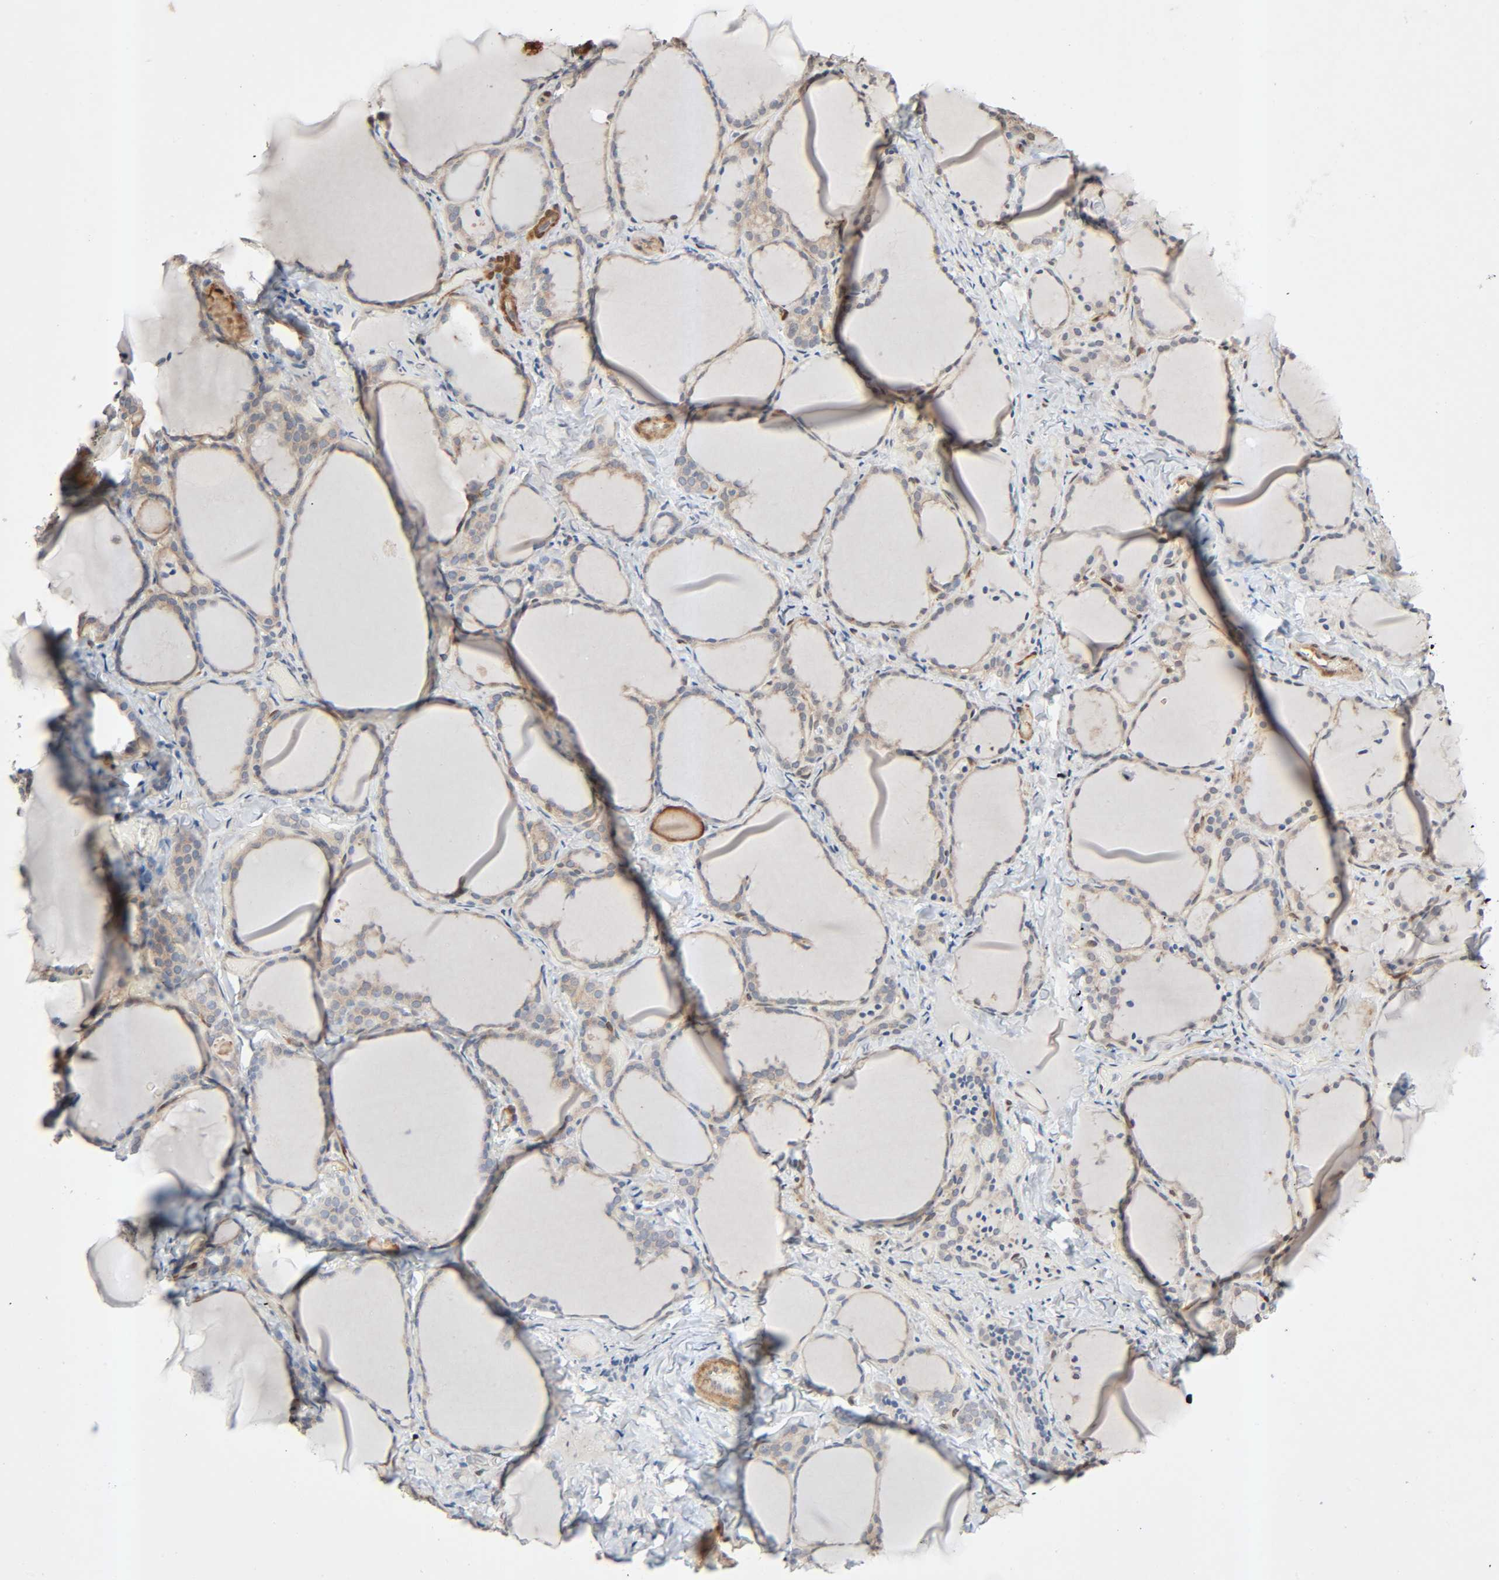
{"staining": {"intensity": "weak", "quantity": ">75%", "location": "cytoplasmic/membranous"}, "tissue": "thyroid gland", "cell_type": "Glandular cells", "image_type": "normal", "snomed": [{"axis": "morphology", "description": "Normal tissue, NOS"}, {"axis": "morphology", "description": "Papillary adenocarcinoma, NOS"}, {"axis": "topography", "description": "Thyroid gland"}], "caption": "High-magnification brightfield microscopy of unremarkable thyroid gland stained with DAB (brown) and counterstained with hematoxylin (blue). glandular cells exhibit weak cytoplasmic/membranous staining is seen in approximately>75% of cells.", "gene": "PTK2", "patient": {"sex": "female", "age": 30}}